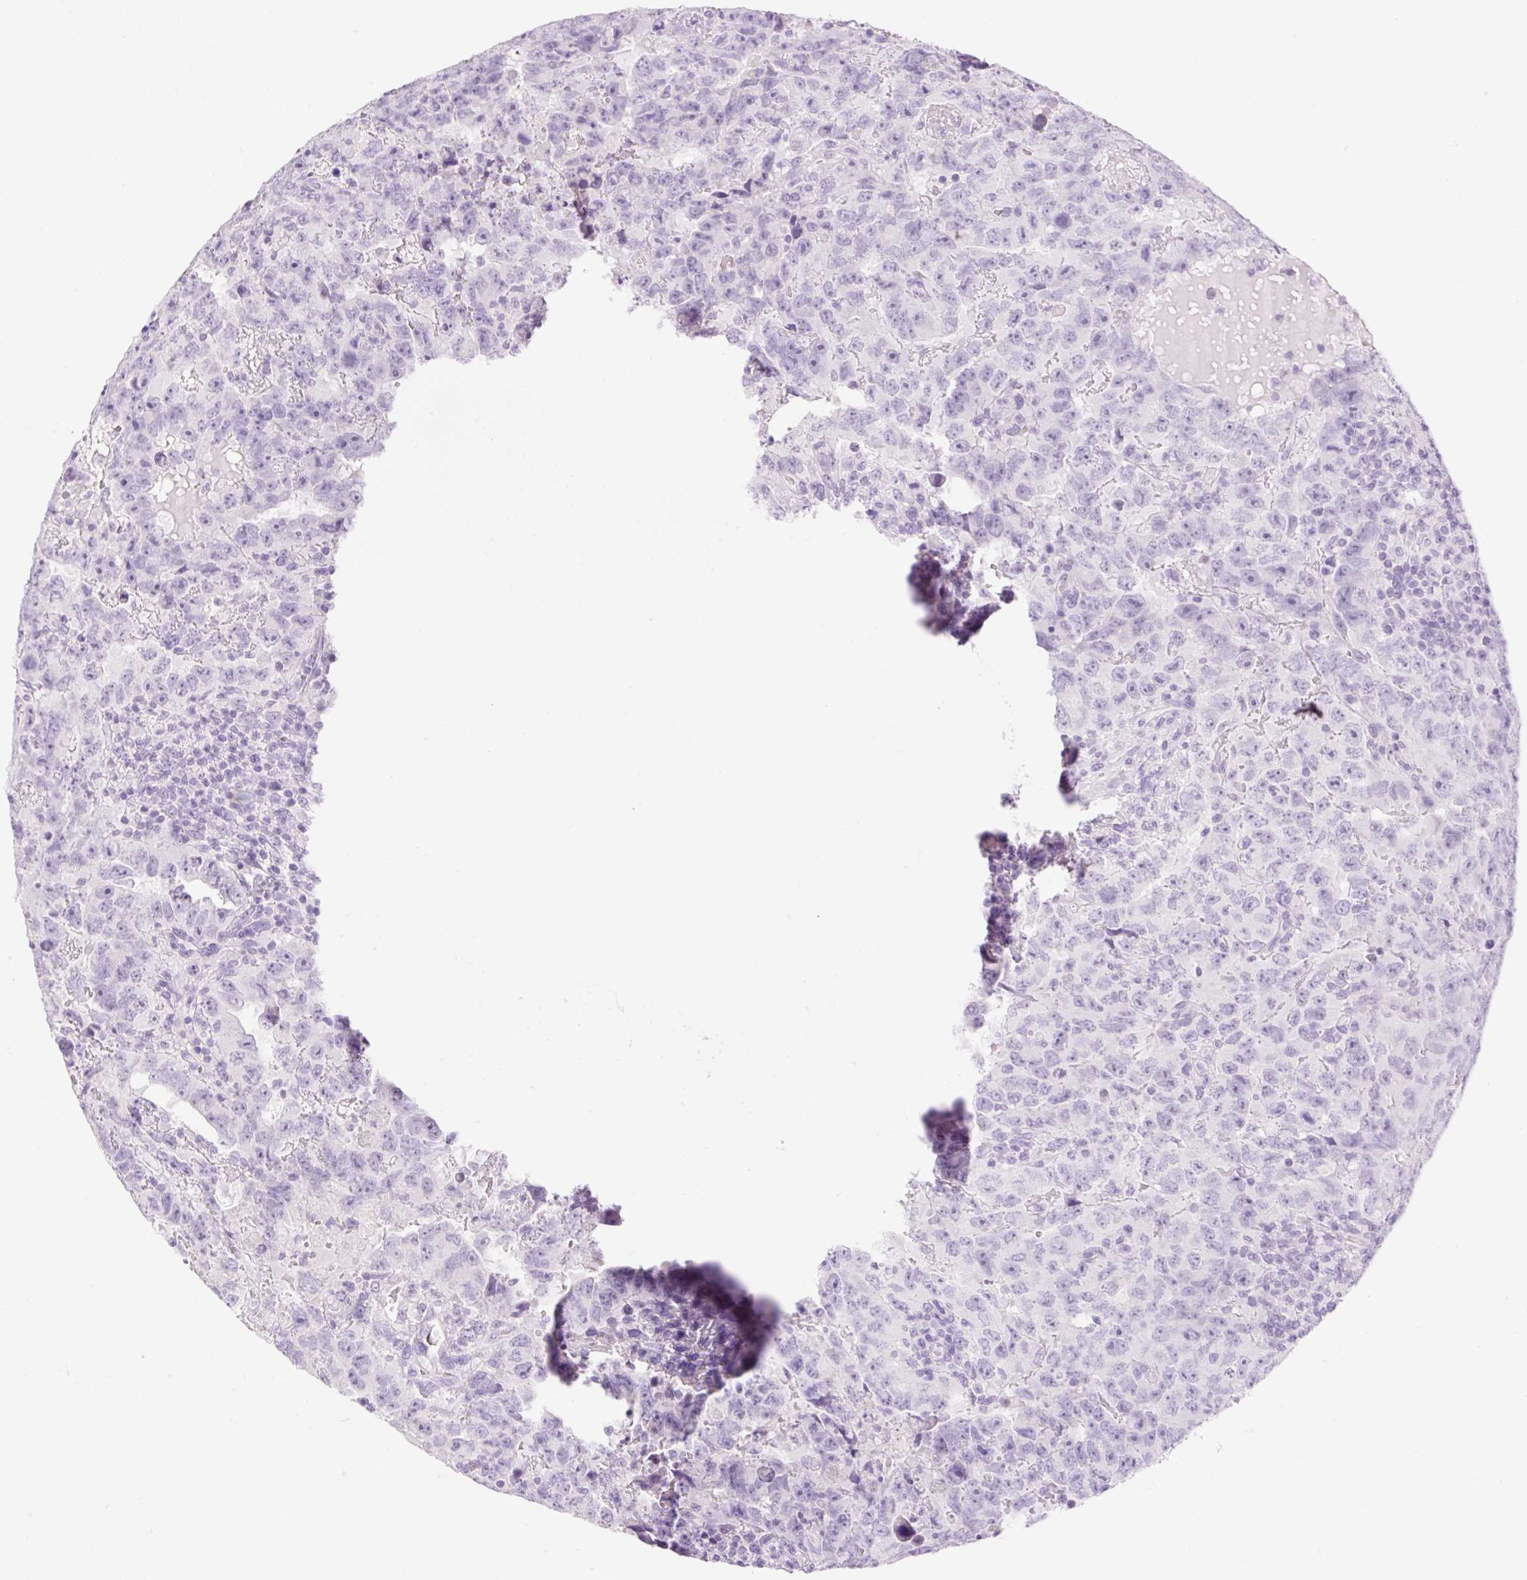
{"staining": {"intensity": "negative", "quantity": "none", "location": "none"}, "tissue": "testis cancer", "cell_type": "Tumor cells", "image_type": "cancer", "snomed": [{"axis": "morphology", "description": "Carcinoma, Embryonal, NOS"}, {"axis": "topography", "description": "Testis"}], "caption": "Histopathology image shows no significant protein staining in tumor cells of testis embryonal carcinoma.", "gene": "SP140L", "patient": {"sex": "male", "age": 24}}